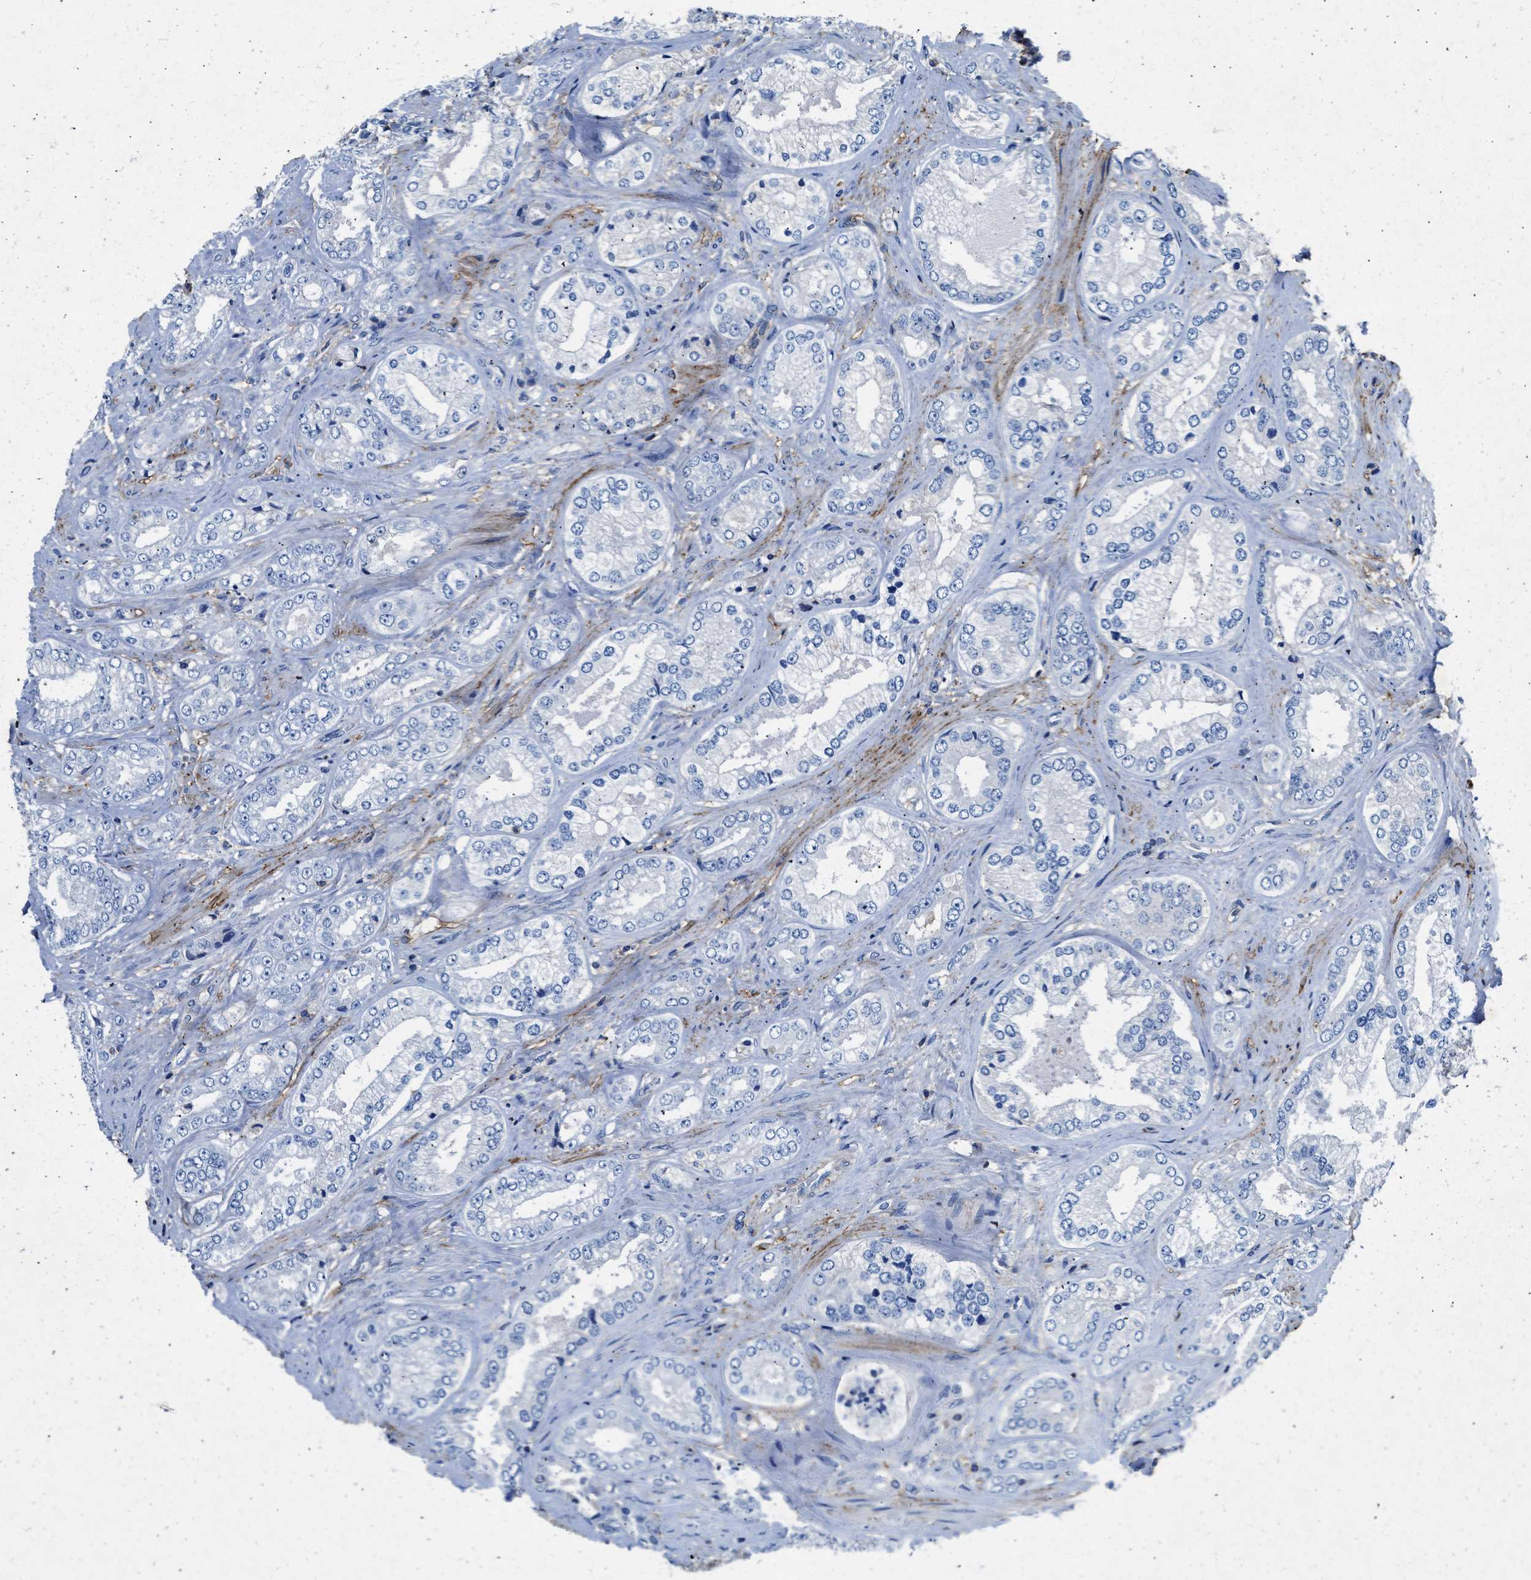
{"staining": {"intensity": "negative", "quantity": "none", "location": "none"}, "tissue": "prostate cancer", "cell_type": "Tumor cells", "image_type": "cancer", "snomed": [{"axis": "morphology", "description": "Adenocarcinoma, High grade"}, {"axis": "topography", "description": "Prostate"}], "caption": "A photomicrograph of human prostate cancer is negative for staining in tumor cells.", "gene": "KCNQ4", "patient": {"sex": "male", "age": 61}}